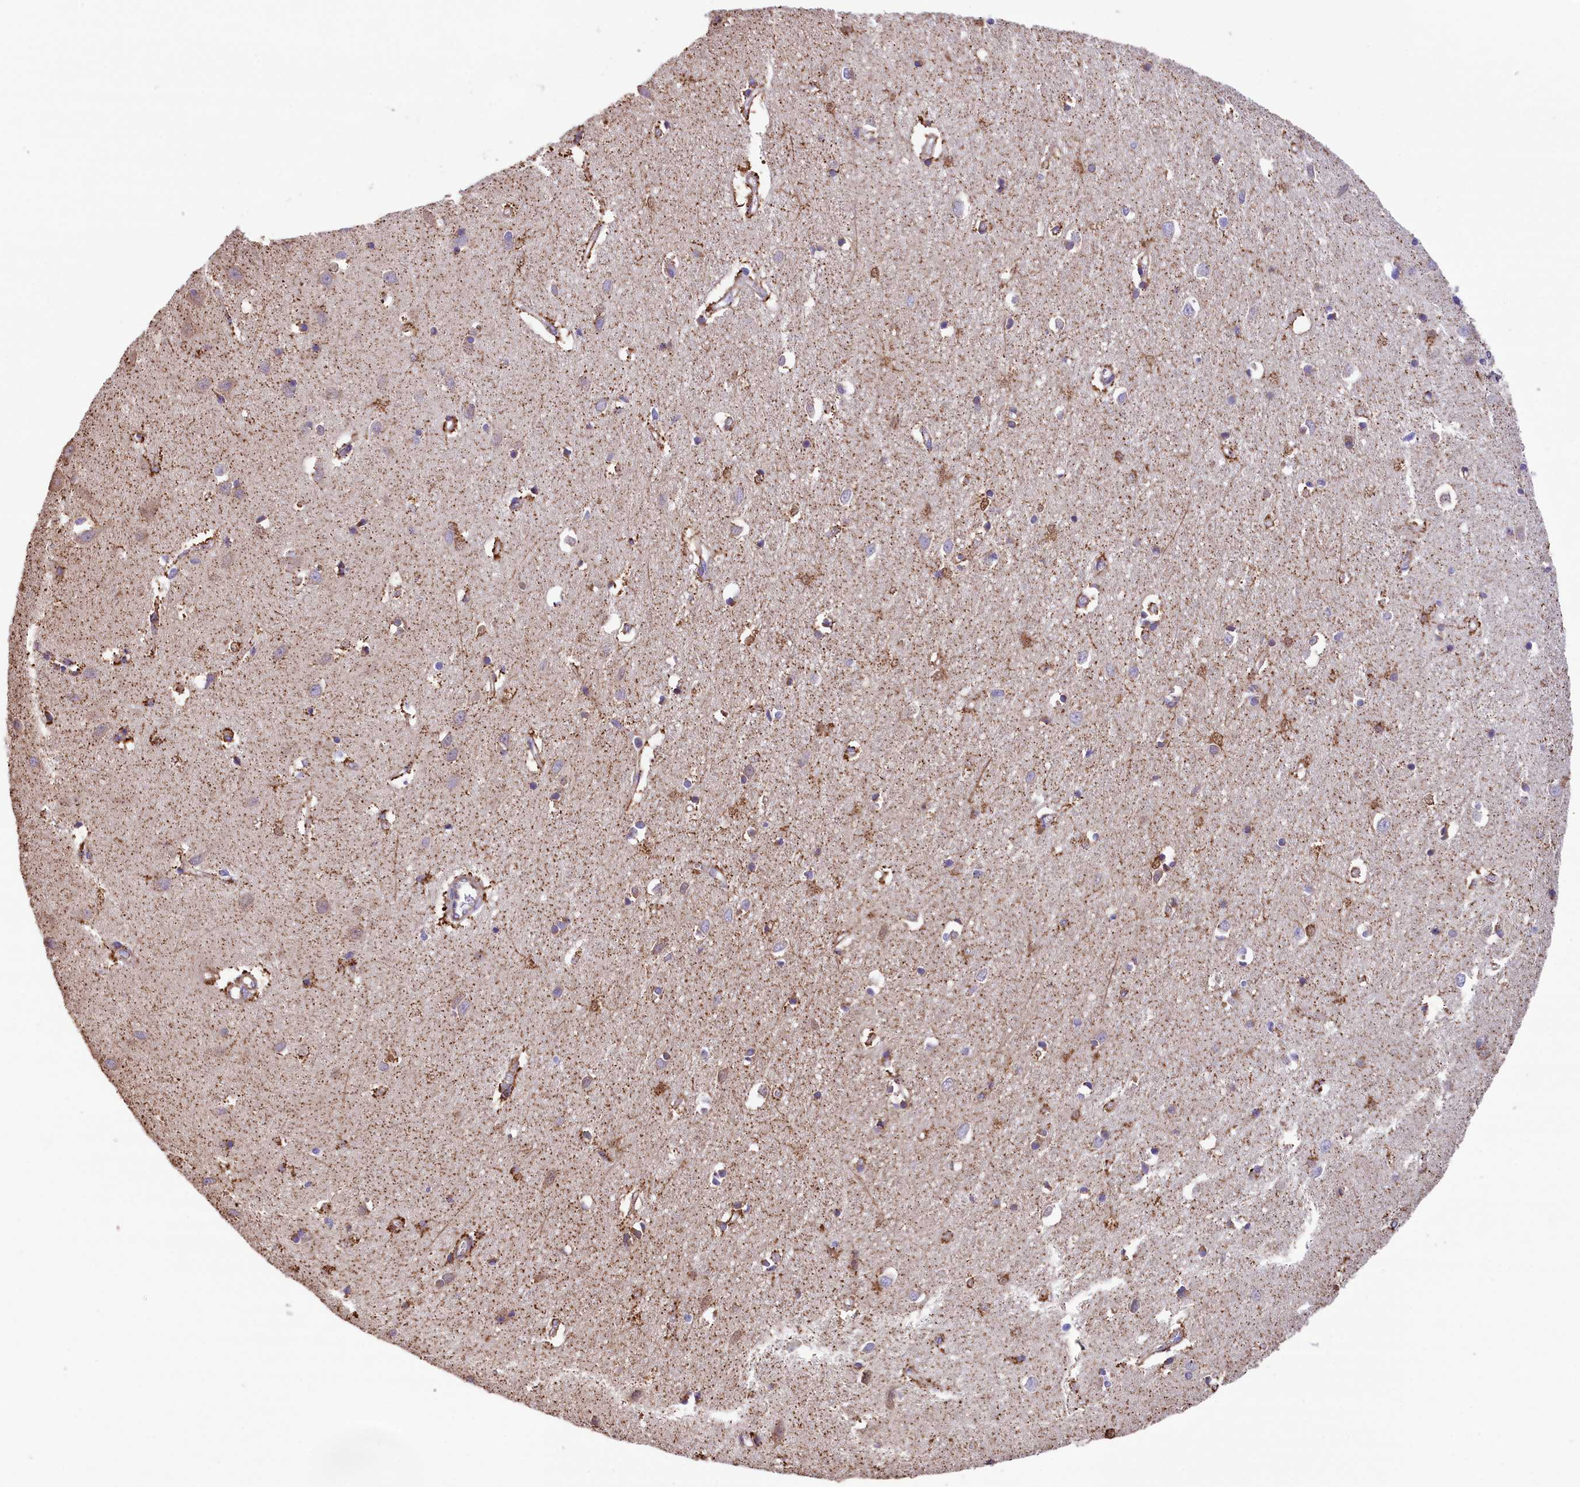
{"staining": {"intensity": "weak", "quantity": "25%-75%", "location": "cytoplasmic/membranous"}, "tissue": "cerebral cortex", "cell_type": "Endothelial cells", "image_type": "normal", "snomed": [{"axis": "morphology", "description": "Normal tissue, NOS"}, {"axis": "topography", "description": "Cerebral cortex"}], "caption": "A histopathology image of human cerebral cortex stained for a protein shows weak cytoplasmic/membranous brown staining in endothelial cells.", "gene": "GATB", "patient": {"sex": "female", "age": 64}}